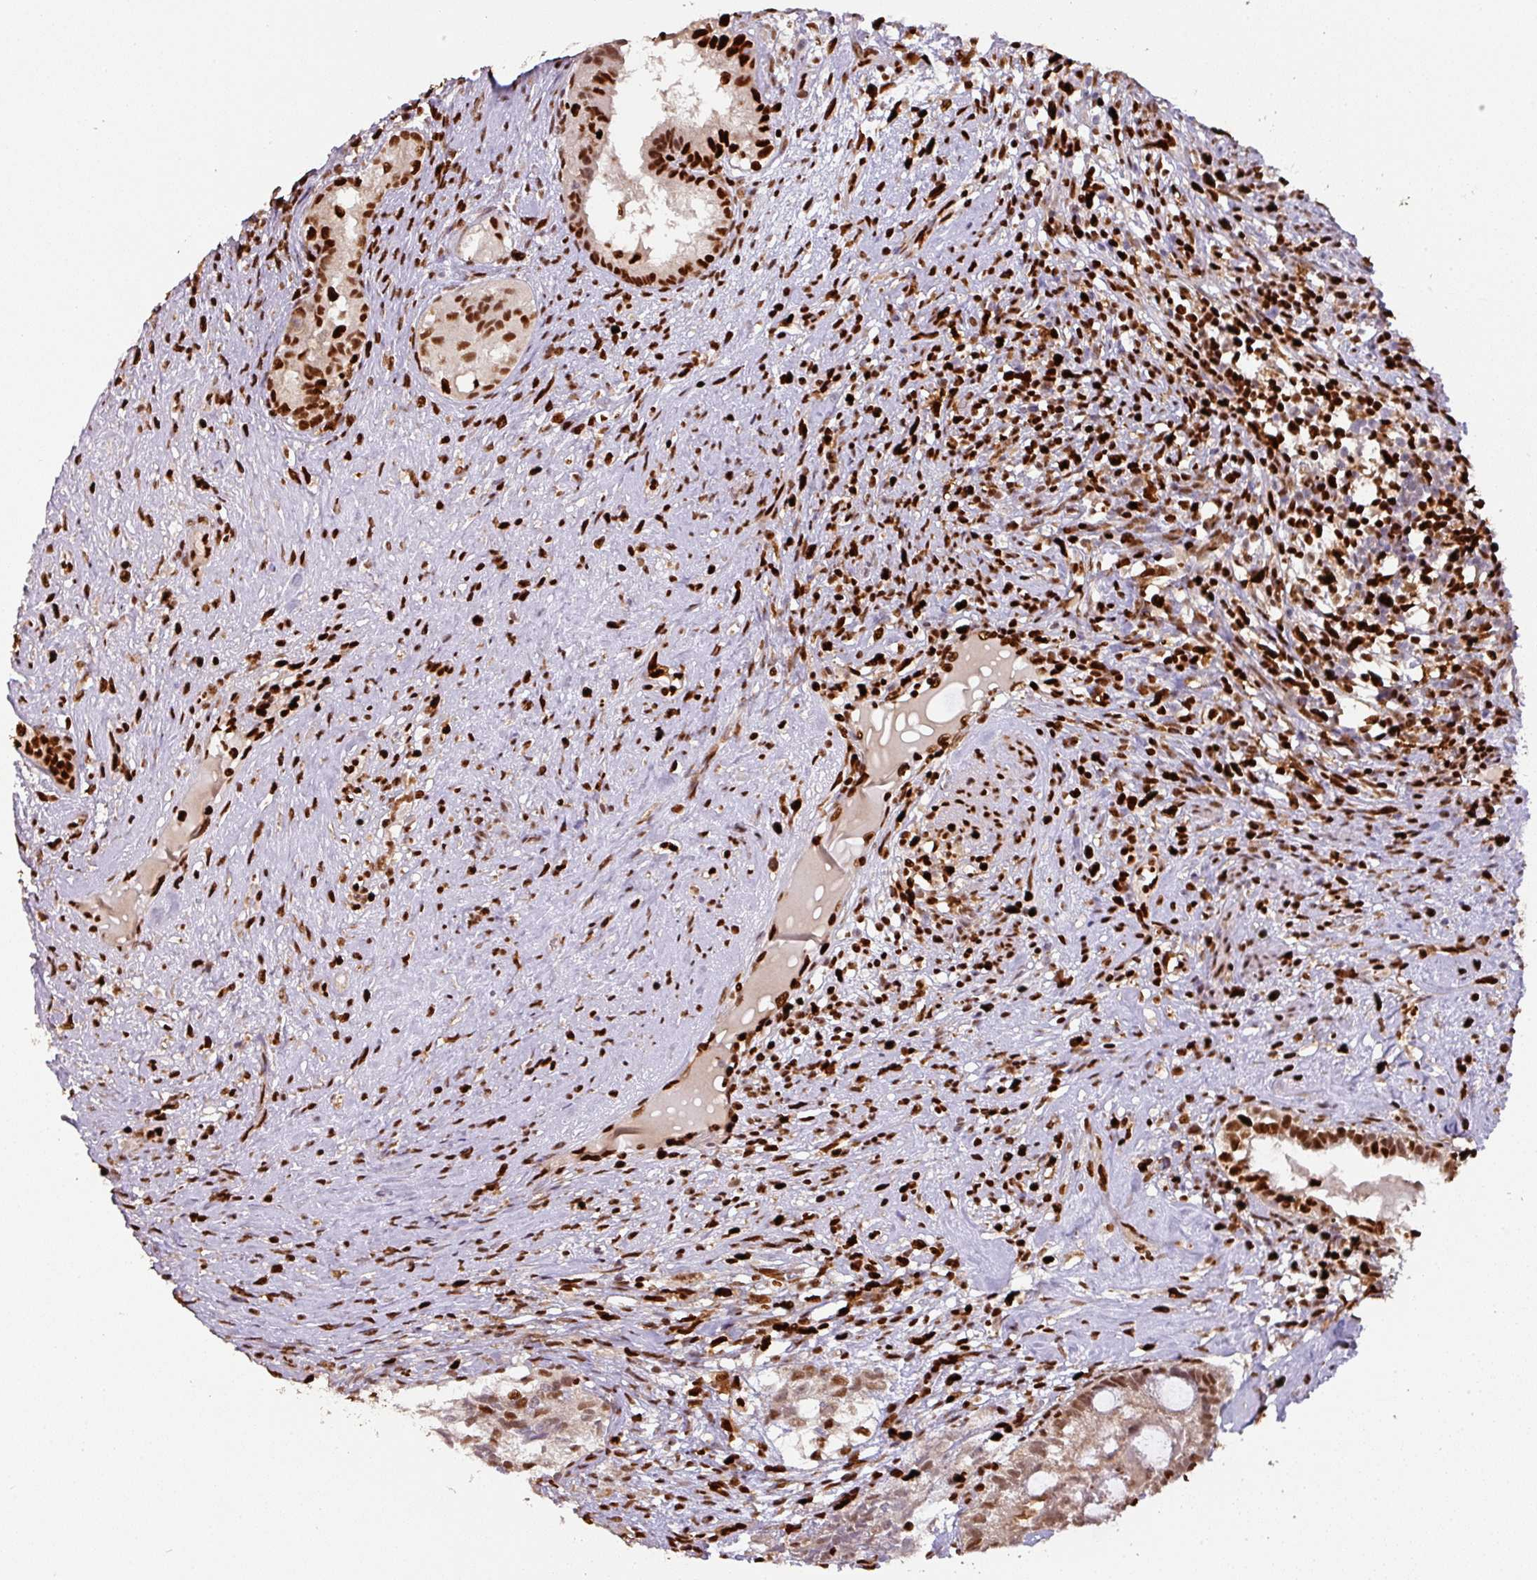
{"staining": {"intensity": "strong", "quantity": ">75%", "location": "nuclear"}, "tissue": "testis cancer", "cell_type": "Tumor cells", "image_type": "cancer", "snomed": [{"axis": "morphology", "description": "Seminoma, NOS"}, {"axis": "morphology", "description": "Carcinoma, Embryonal, NOS"}, {"axis": "topography", "description": "Testis"}], "caption": "IHC micrograph of testis cancer stained for a protein (brown), which shows high levels of strong nuclear staining in about >75% of tumor cells.", "gene": "SAMHD1", "patient": {"sex": "male", "age": 41}}